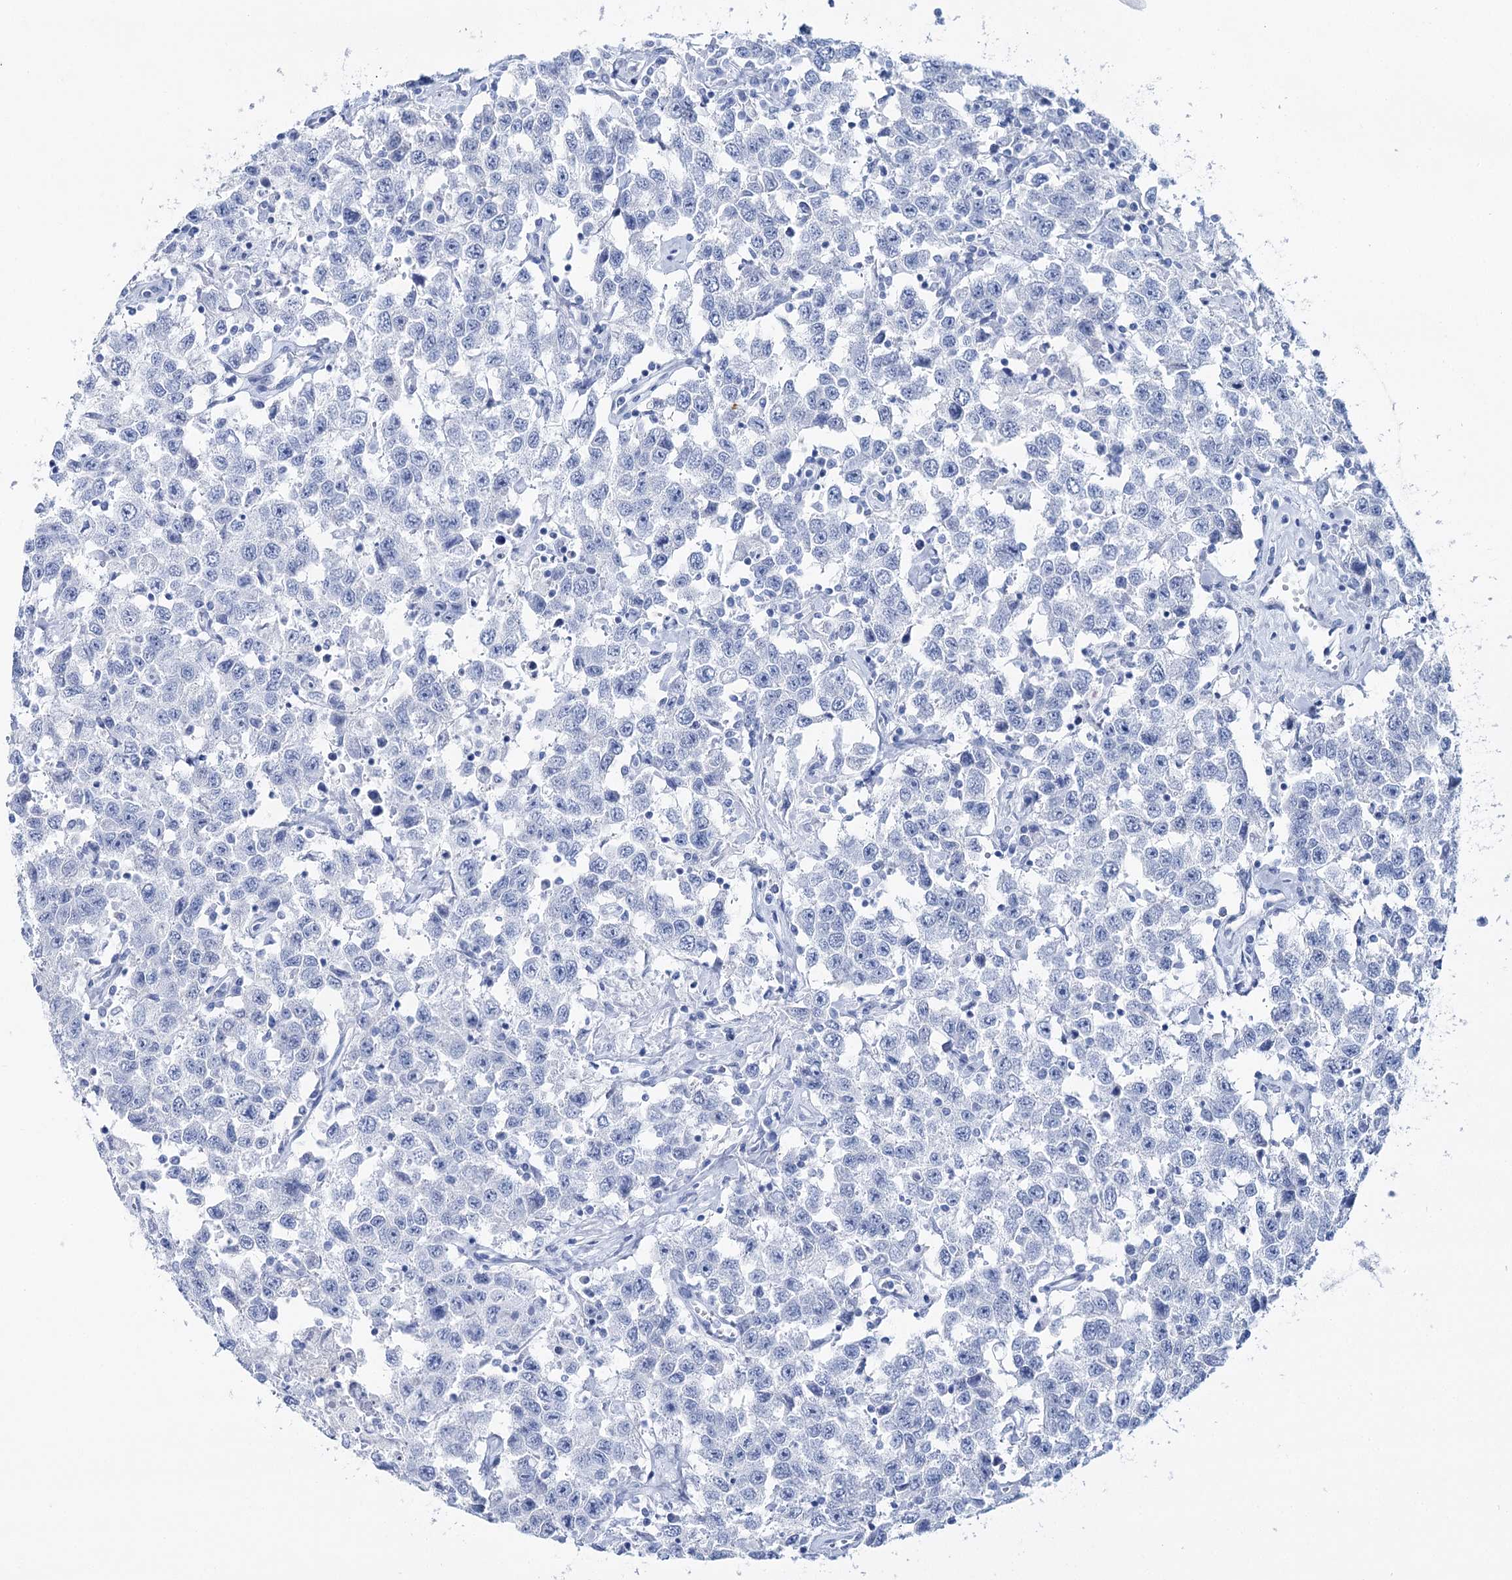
{"staining": {"intensity": "negative", "quantity": "none", "location": "none"}, "tissue": "testis cancer", "cell_type": "Tumor cells", "image_type": "cancer", "snomed": [{"axis": "morphology", "description": "Seminoma, NOS"}, {"axis": "topography", "description": "Testis"}], "caption": "IHC of testis cancer exhibits no expression in tumor cells.", "gene": "CSN3", "patient": {"sex": "male", "age": 41}}